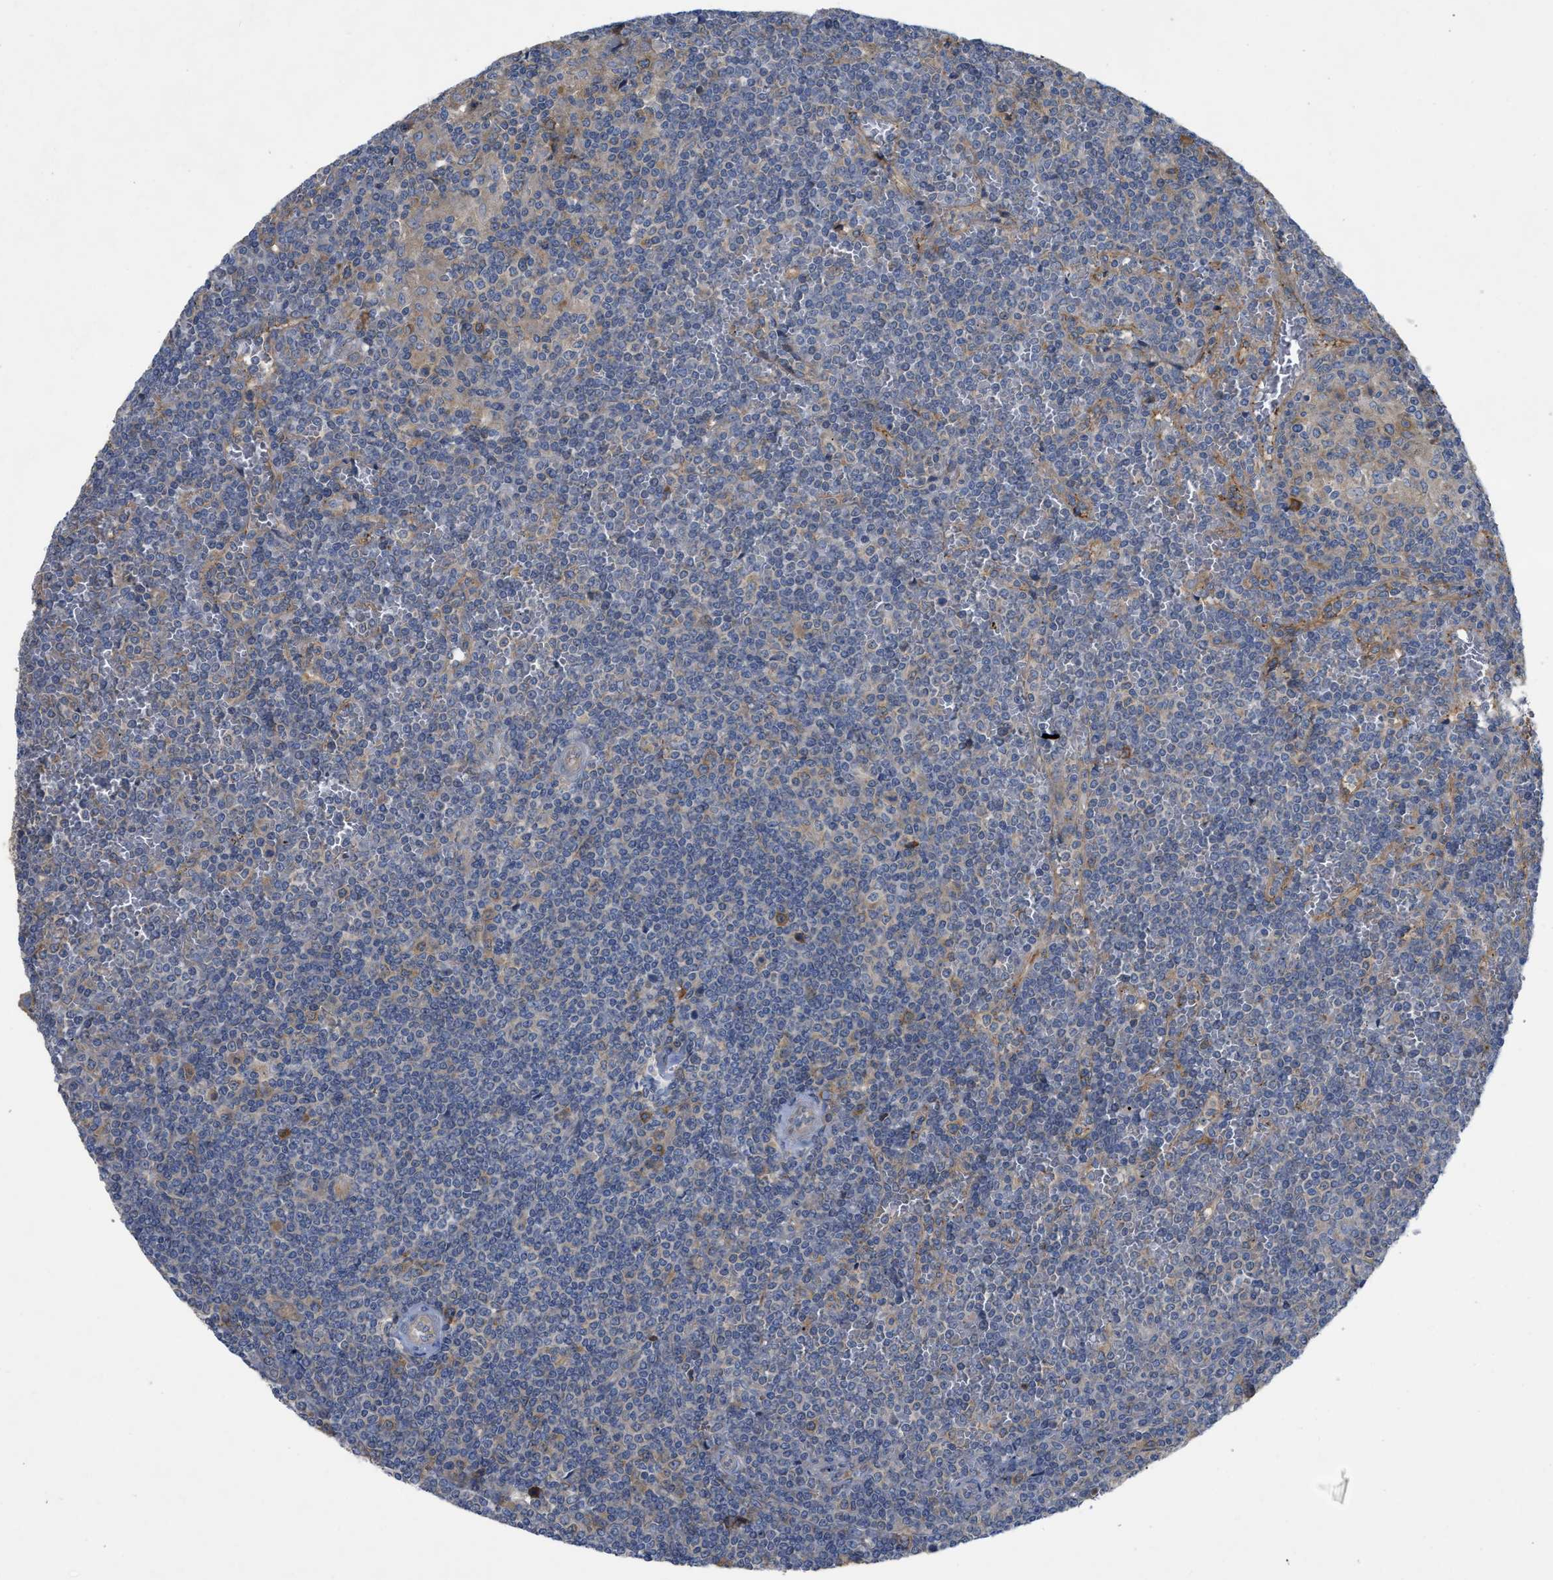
{"staining": {"intensity": "negative", "quantity": "none", "location": "none"}, "tissue": "lymphoma", "cell_type": "Tumor cells", "image_type": "cancer", "snomed": [{"axis": "morphology", "description": "Malignant lymphoma, non-Hodgkin's type, Low grade"}, {"axis": "topography", "description": "Spleen"}], "caption": "Immunohistochemistry (IHC) micrograph of human low-grade malignant lymphoma, non-Hodgkin's type stained for a protein (brown), which exhibits no staining in tumor cells.", "gene": "TMEM131", "patient": {"sex": "female", "age": 19}}